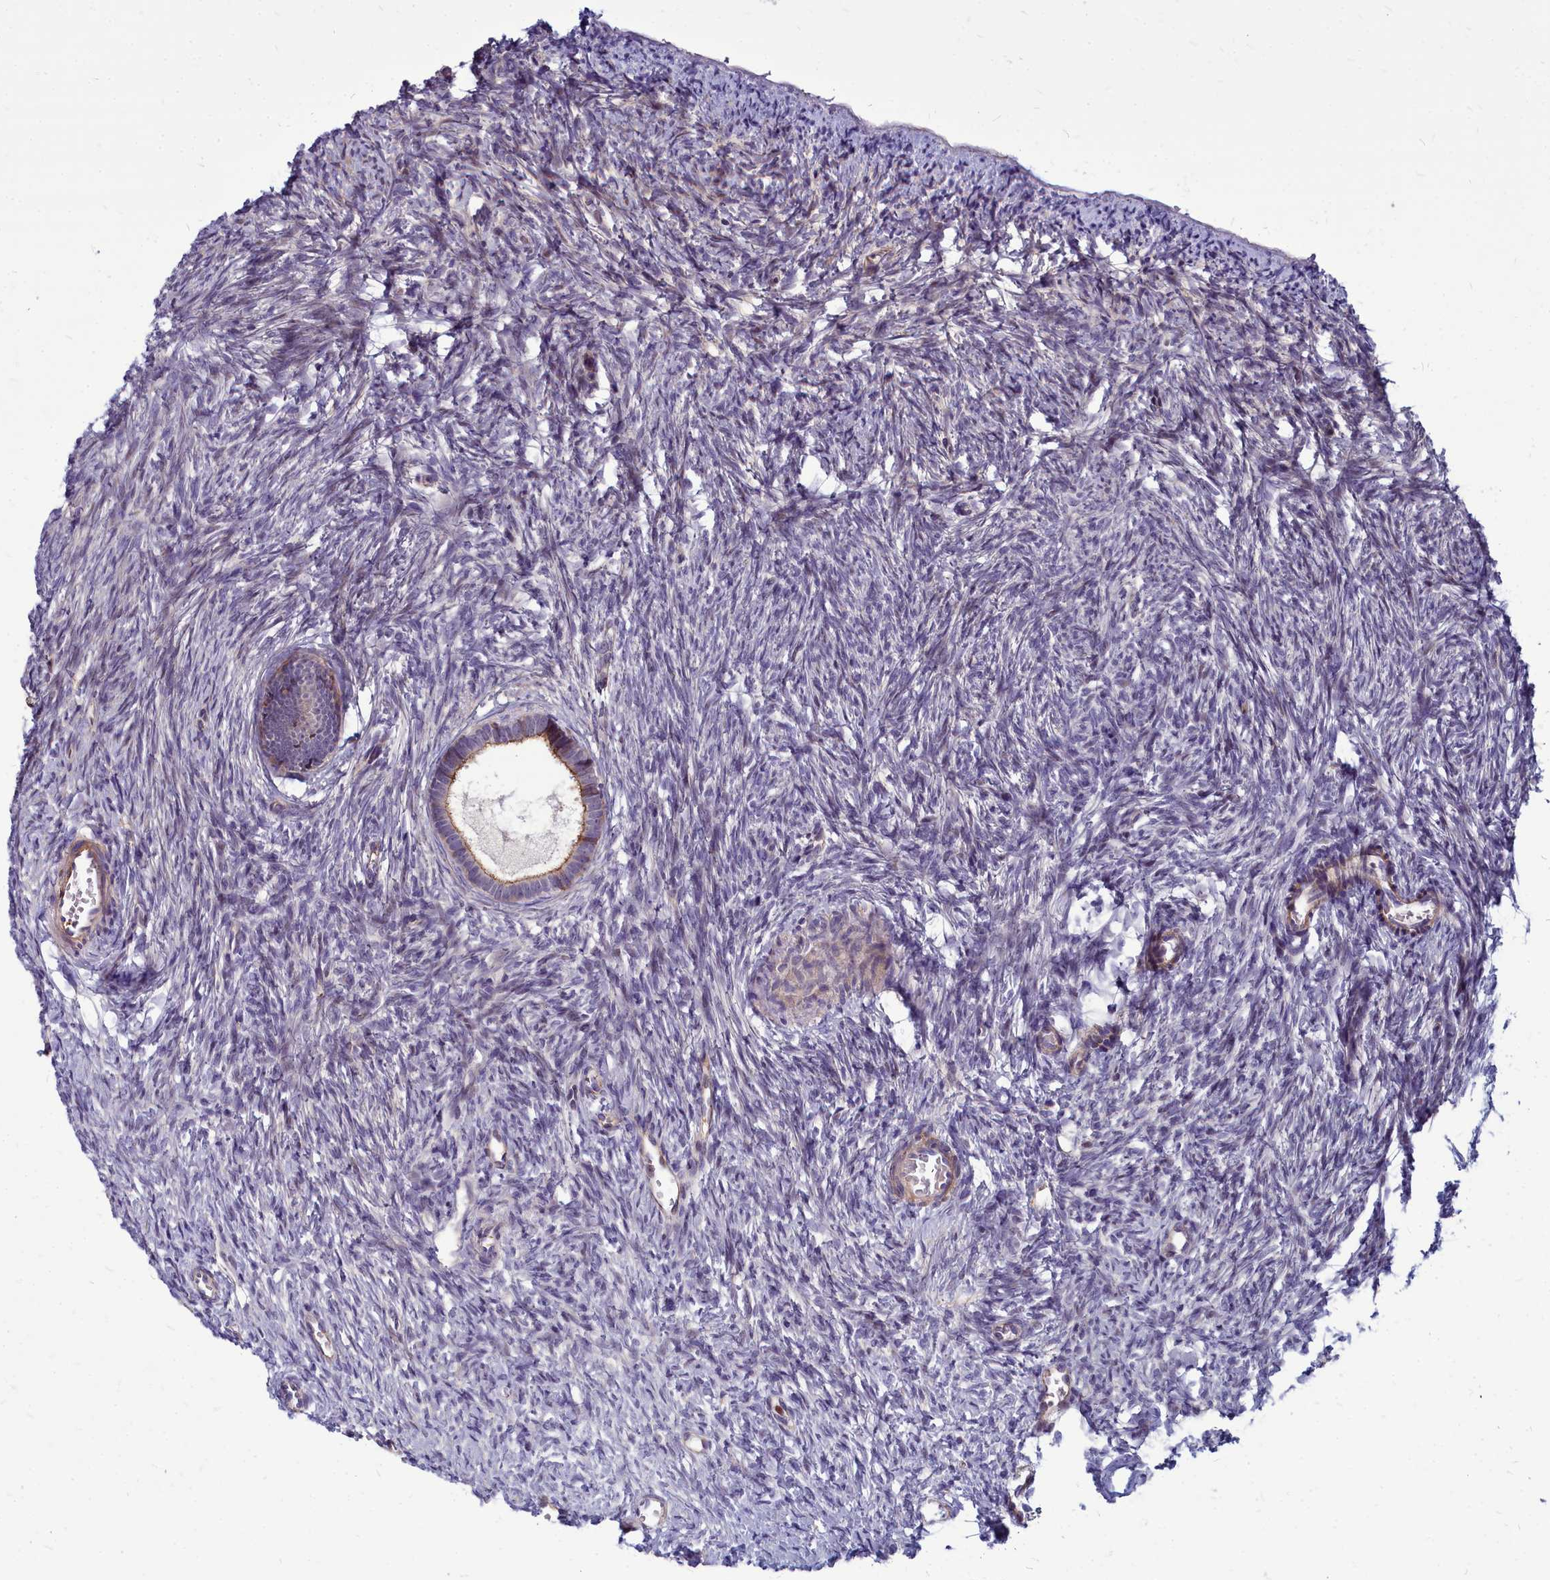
{"staining": {"intensity": "moderate", "quantity": ">75%", "location": "cytoplasmic/membranous"}, "tissue": "ovary", "cell_type": "Follicle cells", "image_type": "normal", "snomed": [{"axis": "morphology", "description": "Normal tissue, NOS"}, {"axis": "topography", "description": "Ovary"}], "caption": "Immunohistochemistry image of normal ovary stained for a protein (brown), which displays medium levels of moderate cytoplasmic/membranous staining in approximately >75% of follicle cells.", "gene": "TTC5", "patient": {"sex": "female", "age": 51}}